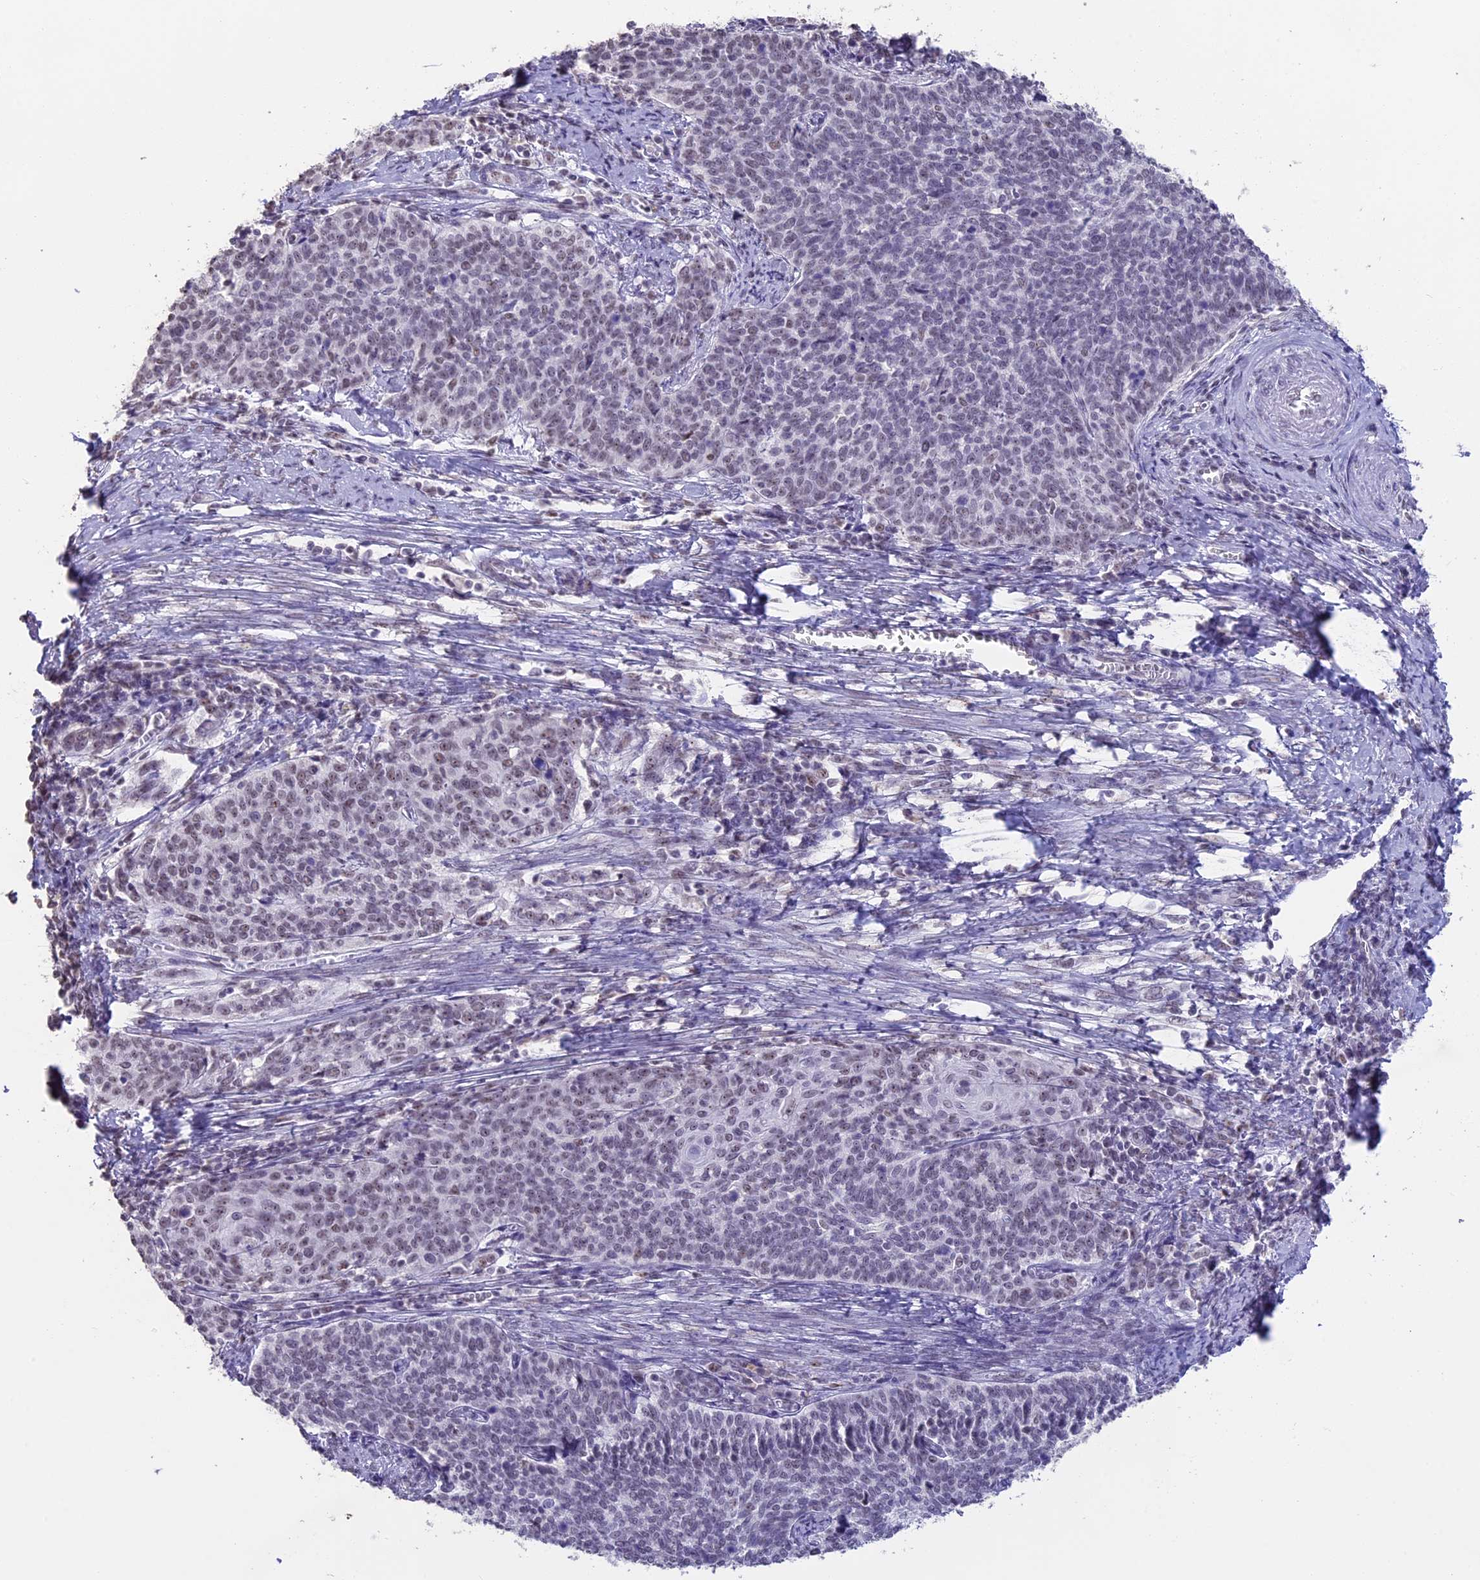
{"staining": {"intensity": "weak", "quantity": "<25%", "location": "nuclear"}, "tissue": "cervical cancer", "cell_type": "Tumor cells", "image_type": "cancer", "snomed": [{"axis": "morphology", "description": "Squamous cell carcinoma, NOS"}, {"axis": "topography", "description": "Cervix"}], "caption": "Immunohistochemistry histopathology image of neoplastic tissue: cervical cancer stained with DAB exhibits no significant protein expression in tumor cells. (Brightfield microscopy of DAB immunohistochemistry (IHC) at high magnification).", "gene": "SETD2", "patient": {"sex": "female", "age": 39}}